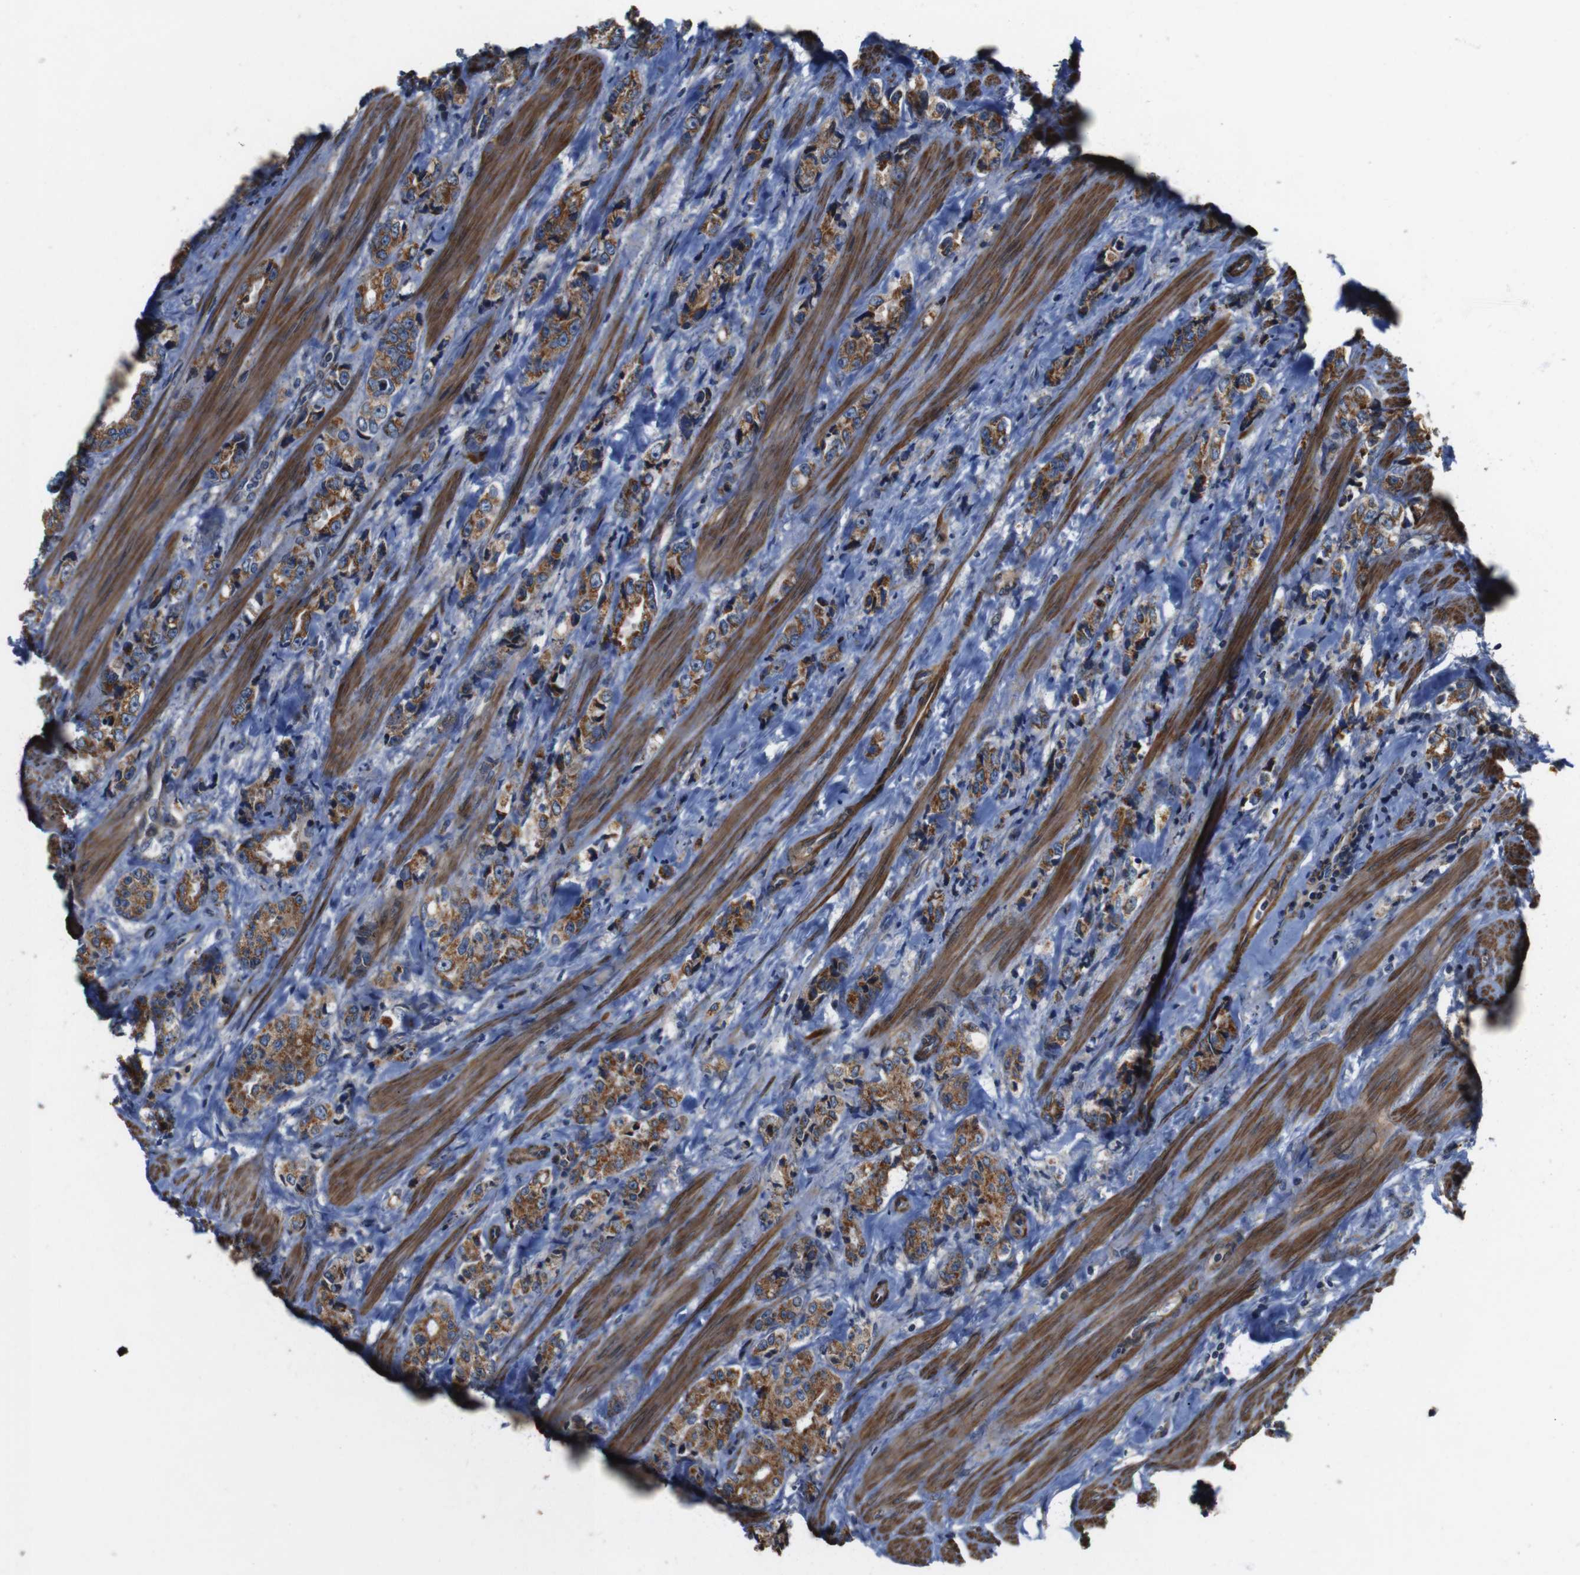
{"staining": {"intensity": "strong", "quantity": ">75%", "location": "cytoplasmic/membranous"}, "tissue": "prostate cancer", "cell_type": "Tumor cells", "image_type": "cancer", "snomed": [{"axis": "morphology", "description": "Adenocarcinoma, High grade"}, {"axis": "topography", "description": "Prostate"}], "caption": "Brown immunohistochemical staining in human adenocarcinoma (high-grade) (prostate) demonstrates strong cytoplasmic/membranous positivity in approximately >75% of tumor cells. The protein of interest is shown in brown color, while the nuclei are stained blue.", "gene": "GGT7", "patient": {"sex": "male", "age": 61}}